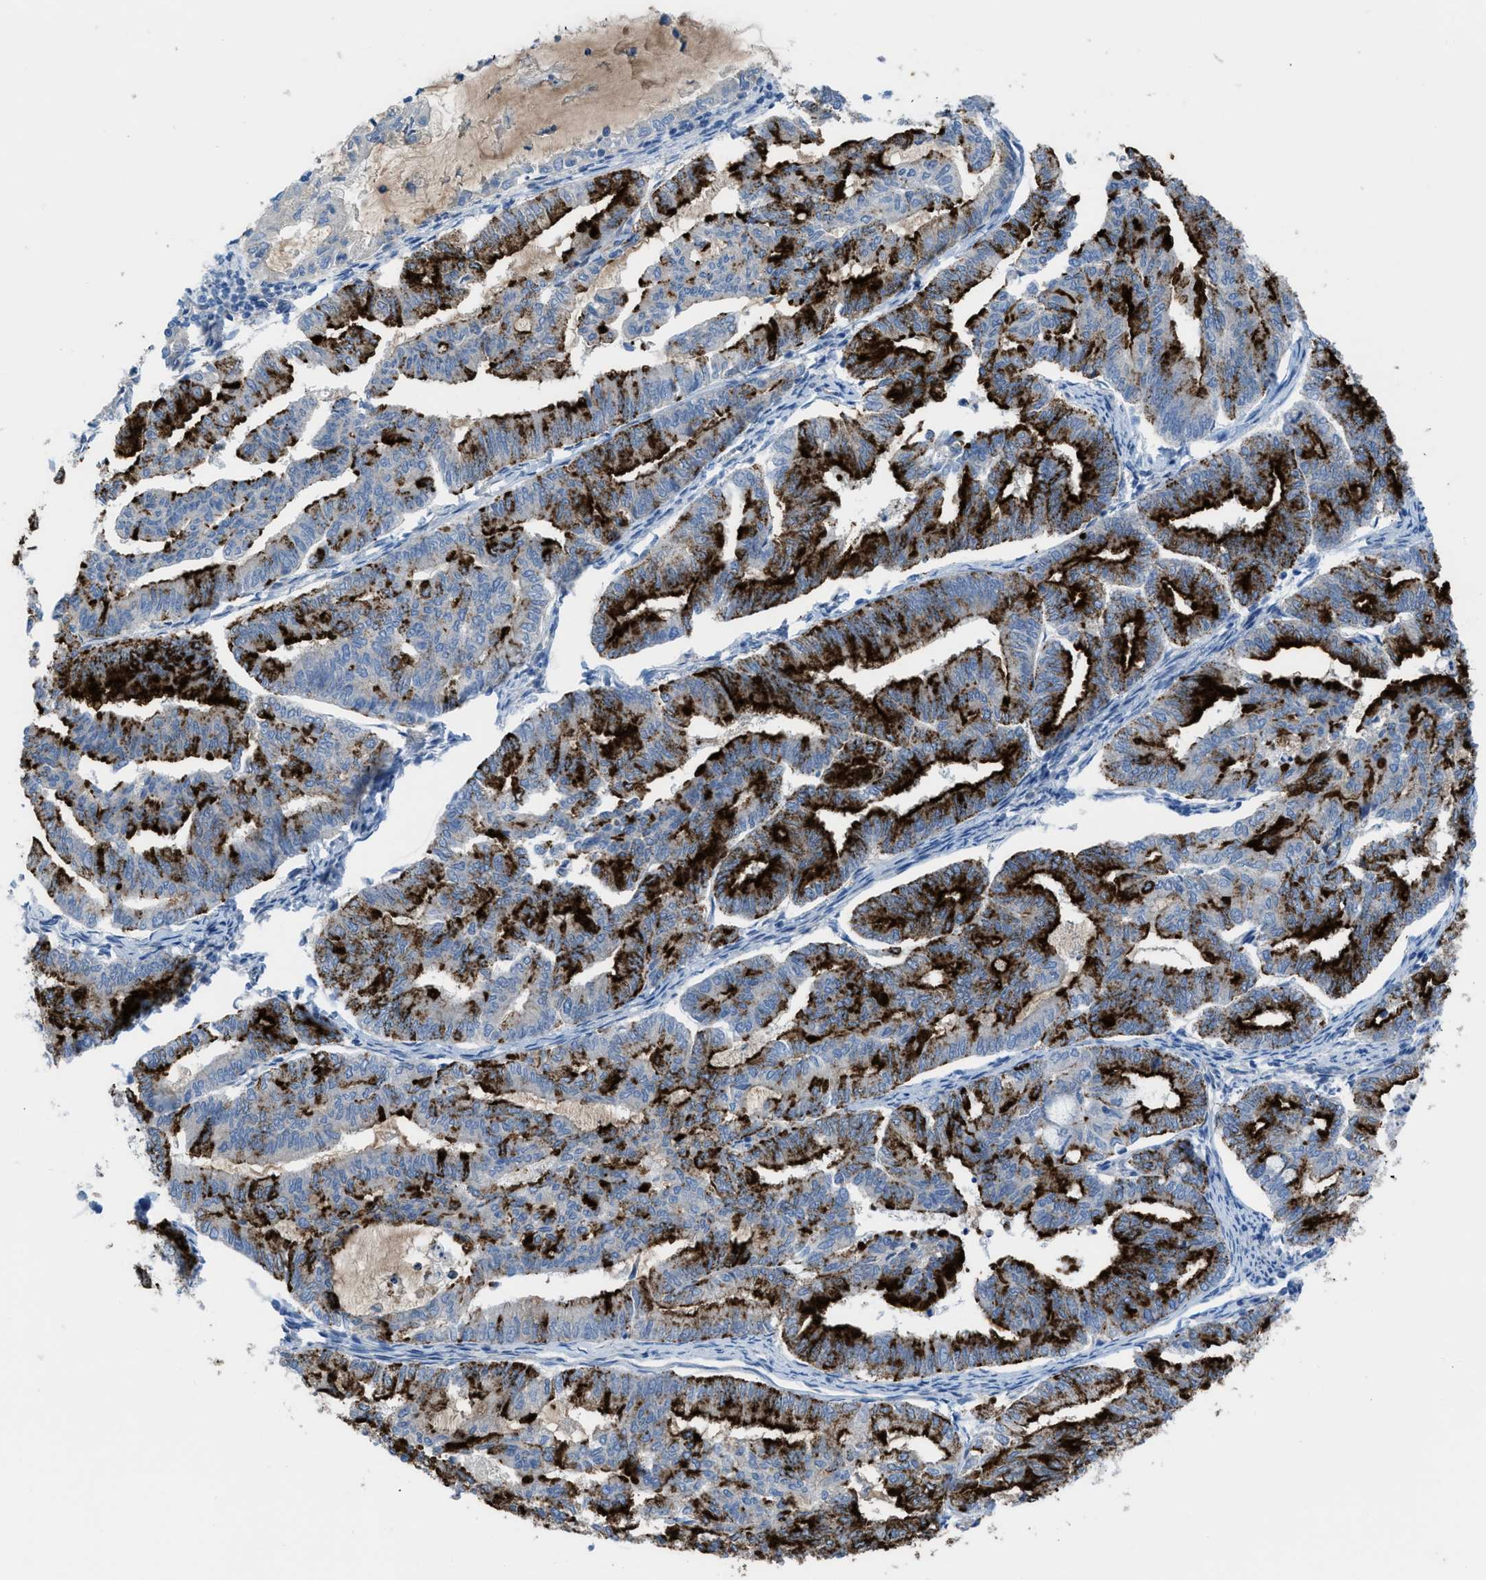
{"staining": {"intensity": "strong", "quantity": "25%-75%", "location": "cytoplasmic/membranous"}, "tissue": "endometrial cancer", "cell_type": "Tumor cells", "image_type": "cancer", "snomed": [{"axis": "morphology", "description": "Adenocarcinoma, NOS"}, {"axis": "topography", "description": "Endometrium"}], "caption": "Protein staining demonstrates strong cytoplasmic/membranous staining in approximately 25%-75% of tumor cells in adenocarcinoma (endometrial).", "gene": "EGFR", "patient": {"sex": "female", "age": 79}}